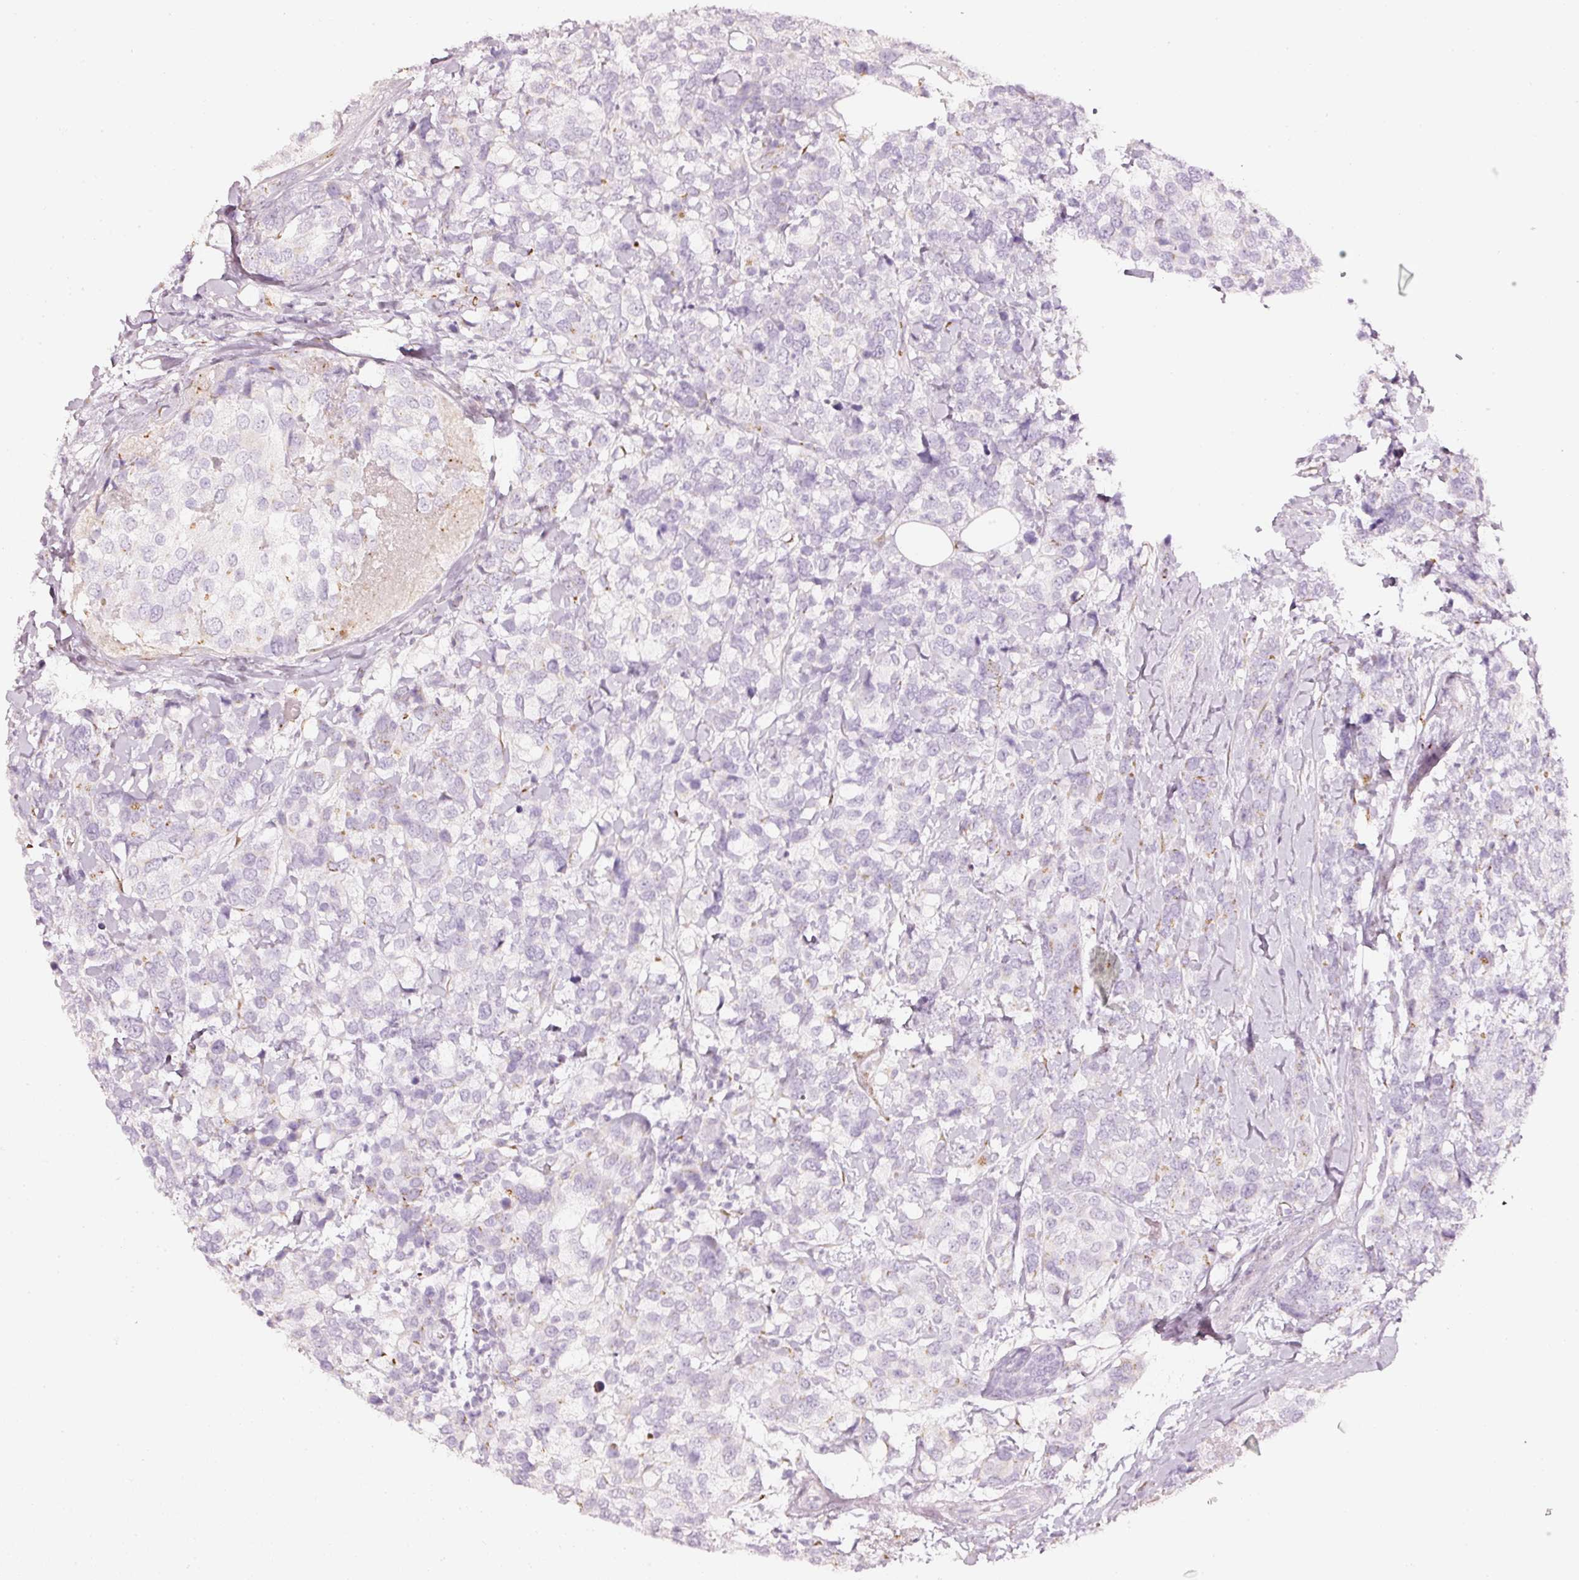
{"staining": {"intensity": "negative", "quantity": "none", "location": "none"}, "tissue": "breast cancer", "cell_type": "Tumor cells", "image_type": "cancer", "snomed": [{"axis": "morphology", "description": "Lobular carcinoma"}, {"axis": "topography", "description": "Breast"}], "caption": "Immunohistochemistry micrograph of human breast lobular carcinoma stained for a protein (brown), which reveals no staining in tumor cells. The staining was performed using DAB to visualize the protein expression in brown, while the nuclei were stained in blue with hematoxylin (Magnification: 20x).", "gene": "SDF4", "patient": {"sex": "female", "age": 59}}